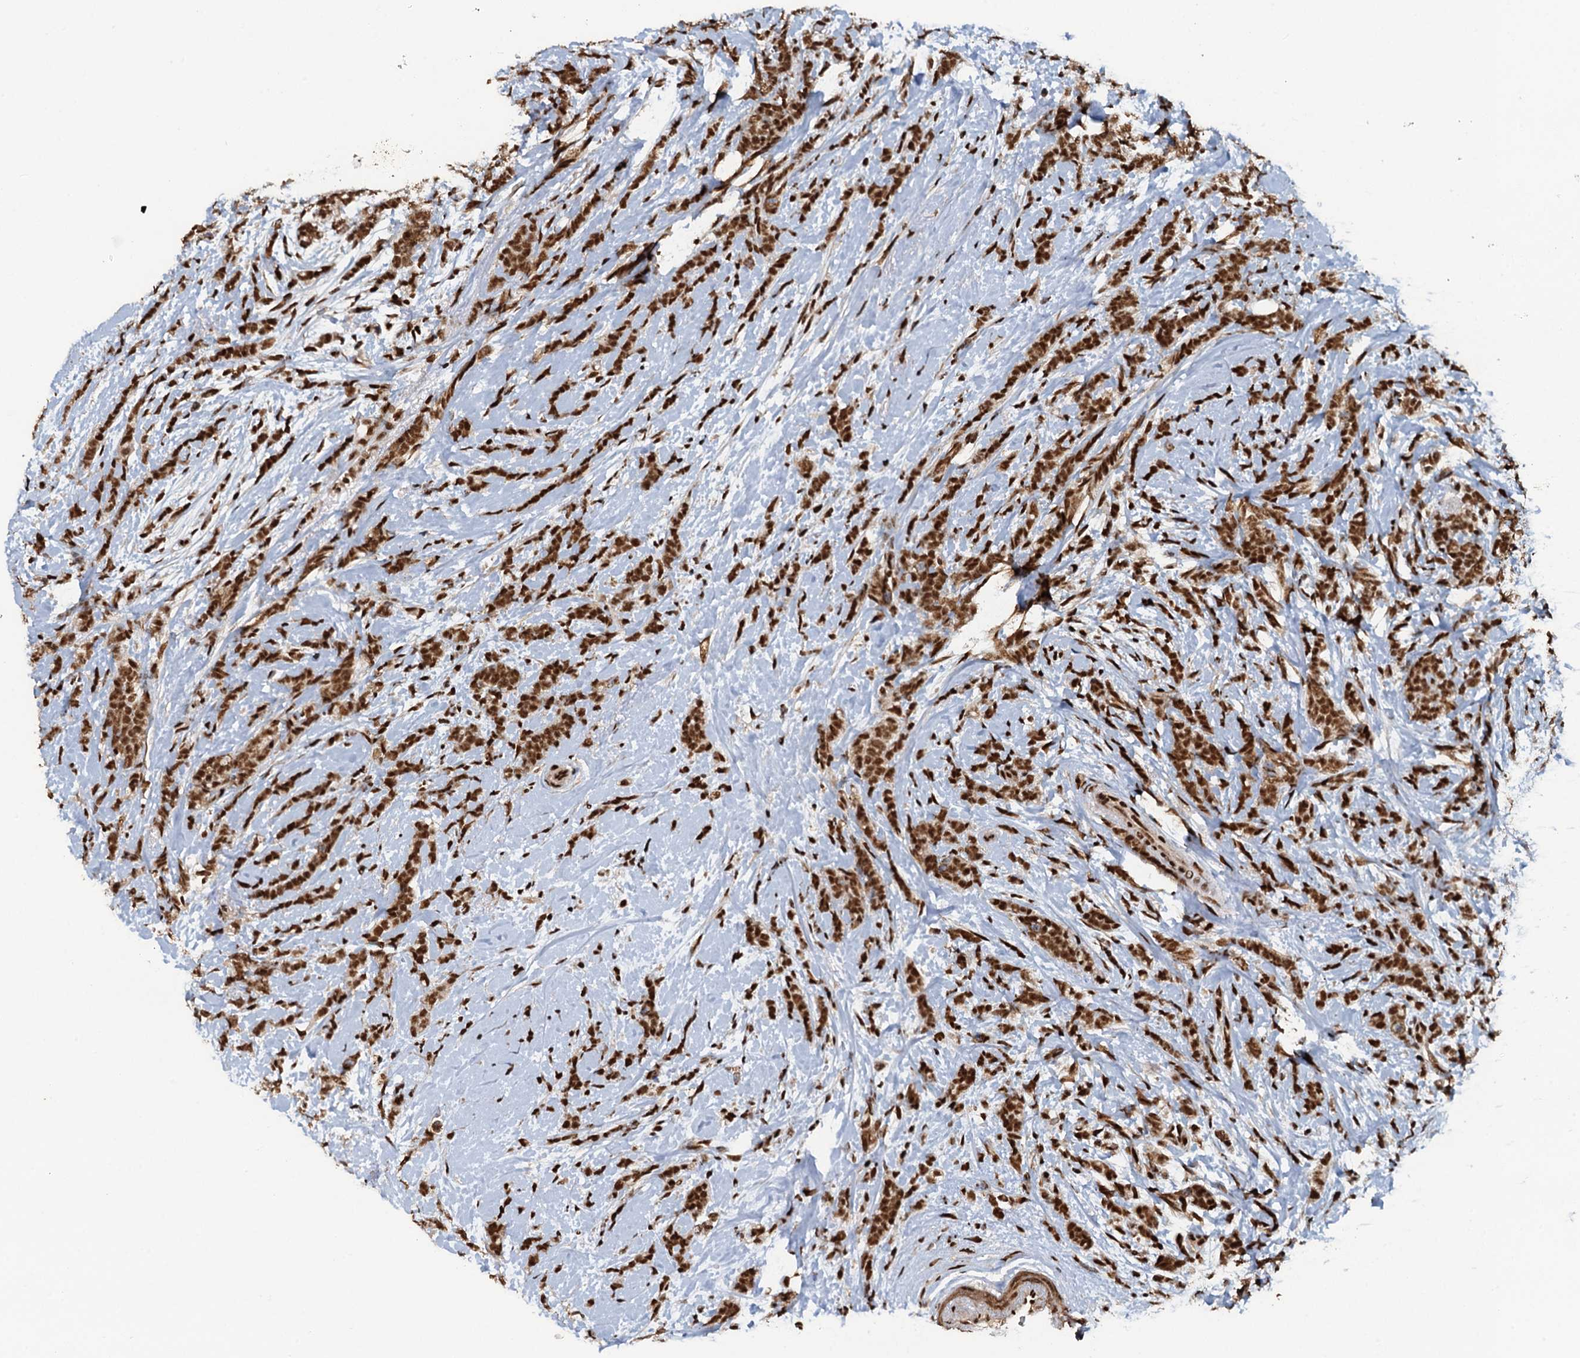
{"staining": {"intensity": "moderate", "quantity": ">75%", "location": "nuclear"}, "tissue": "breast cancer", "cell_type": "Tumor cells", "image_type": "cancer", "snomed": [{"axis": "morphology", "description": "Lobular carcinoma"}, {"axis": "topography", "description": "Breast"}], "caption": "IHC of breast cancer (lobular carcinoma) demonstrates medium levels of moderate nuclear staining in about >75% of tumor cells.", "gene": "ZC3H18", "patient": {"sex": "female", "age": 58}}